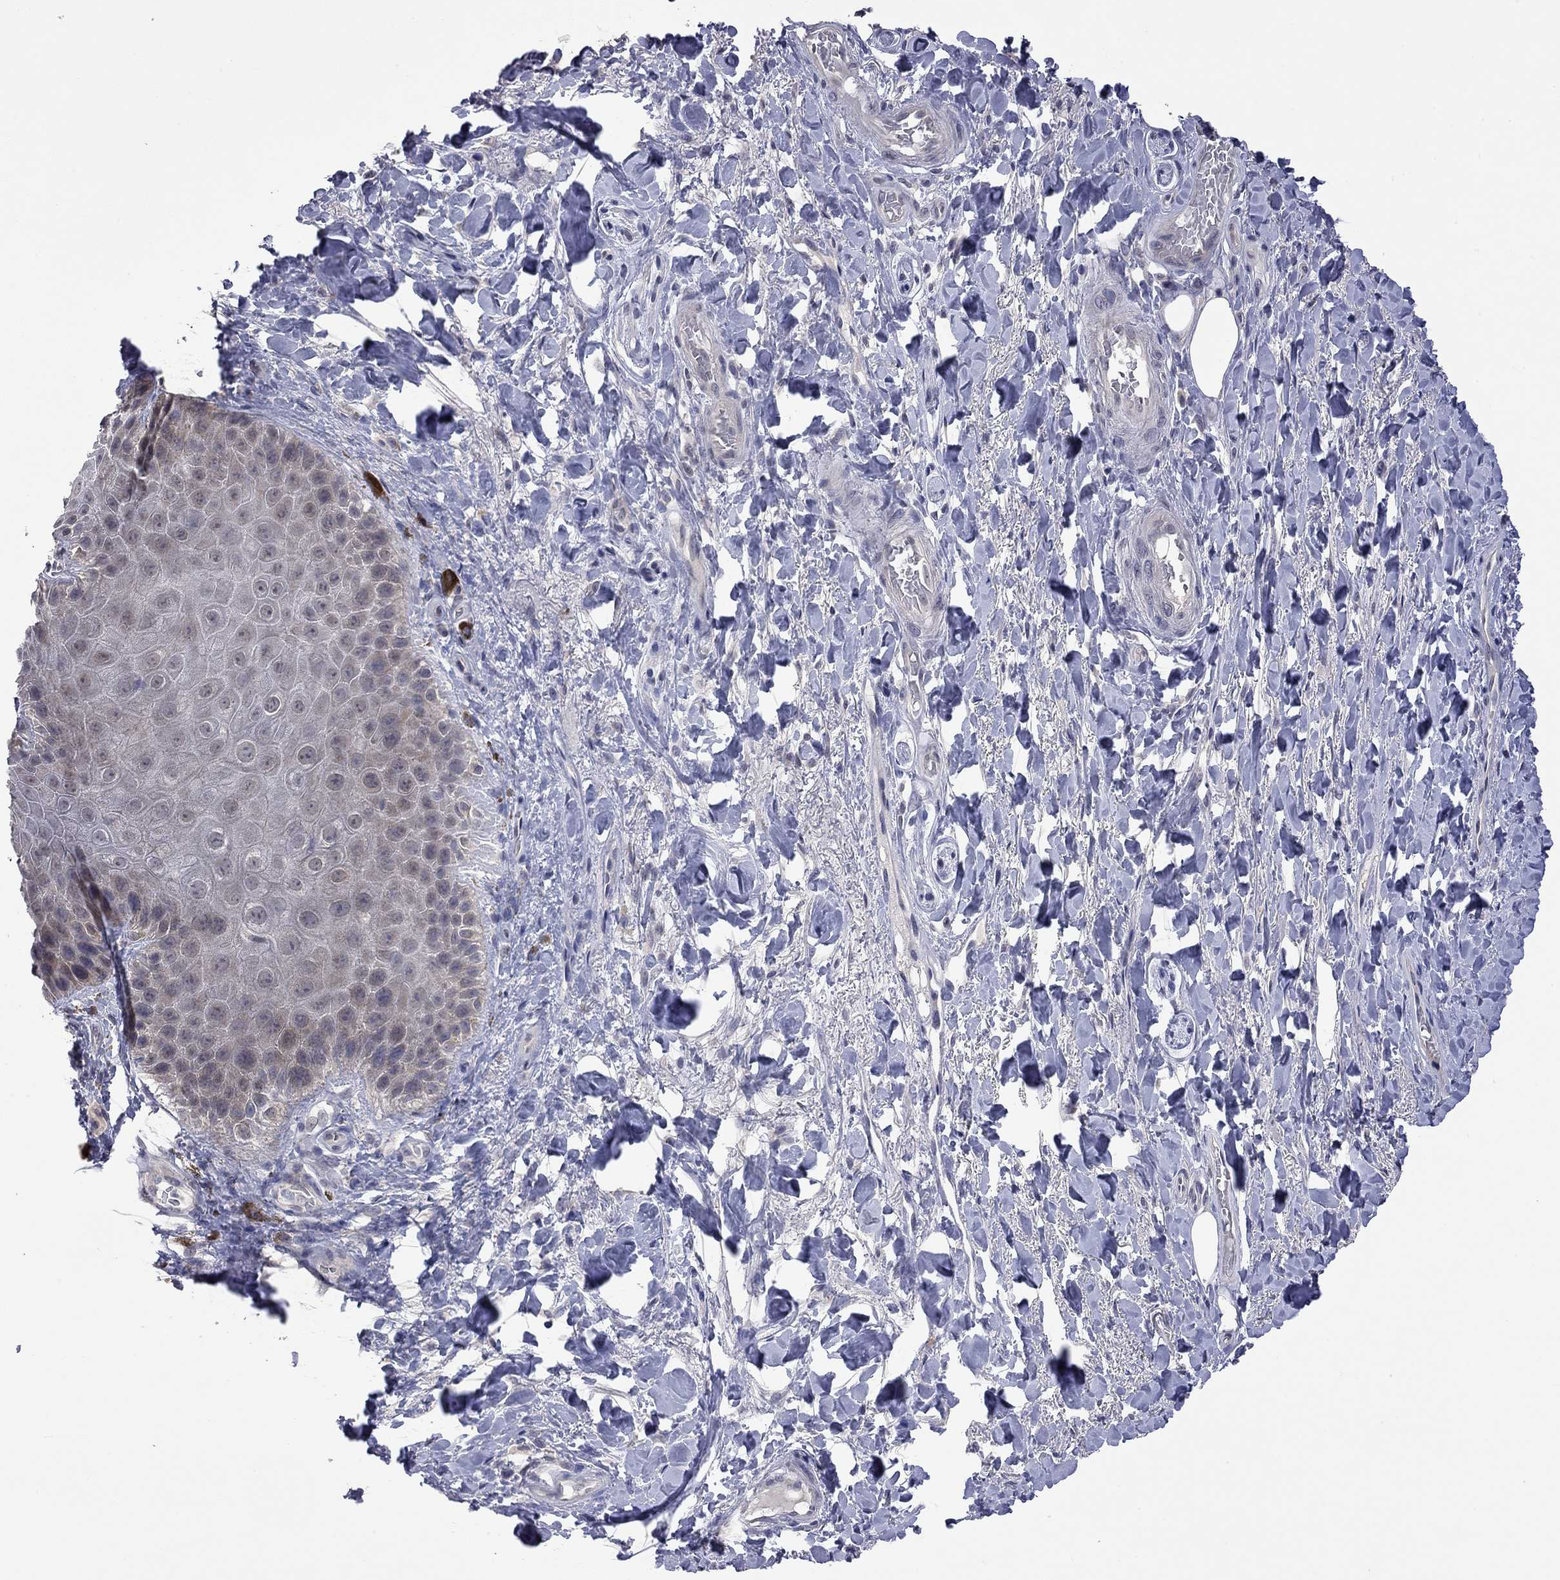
{"staining": {"intensity": "negative", "quantity": "none", "location": "none"}, "tissue": "skin", "cell_type": "Epidermal cells", "image_type": "normal", "snomed": [{"axis": "morphology", "description": "Normal tissue, NOS"}, {"axis": "topography", "description": "Anal"}, {"axis": "topography", "description": "Peripheral nerve tissue"}], "caption": "Immunohistochemistry photomicrograph of unremarkable skin: human skin stained with DAB (3,3'-diaminobenzidine) demonstrates no significant protein staining in epidermal cells. (Stains: DAB (3,3'-diaminobenzidine) immunohistochemistry with hematoxylin counter stain, Microscopy: brightfield microscopy at high magnification).", "gene": "FABP12", "patient": {"sex": "male", "age": 53}}